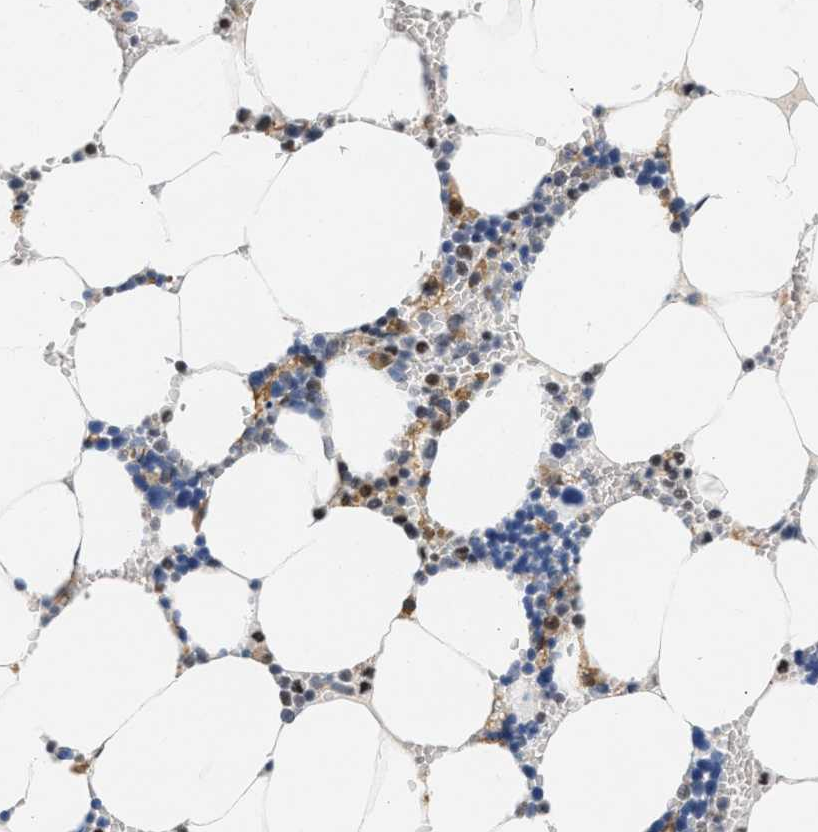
{"staining": {"intensity": "moderate", "quantity": "<25%", "location": "cytoplasmic/membranous,nuclear"}, "tissue": "bone marrow", "cell_type": "Hematopoietic cells", "image_type": "normal", "snomed": [{"axis": "morphology", "description": "Normal tissue, NOS"}, {"axis": "topography", "description": "Bone marrow"}], "caption": "The photomicrograph exhibits staining of unremarkable bone marrow, revealing moderate cytoplasmic/membranous,nuclear protein expression (brown color) within hematopoietic cells.", "gene": "ATF2", "patient": {"sex": "male", "age": 70}}